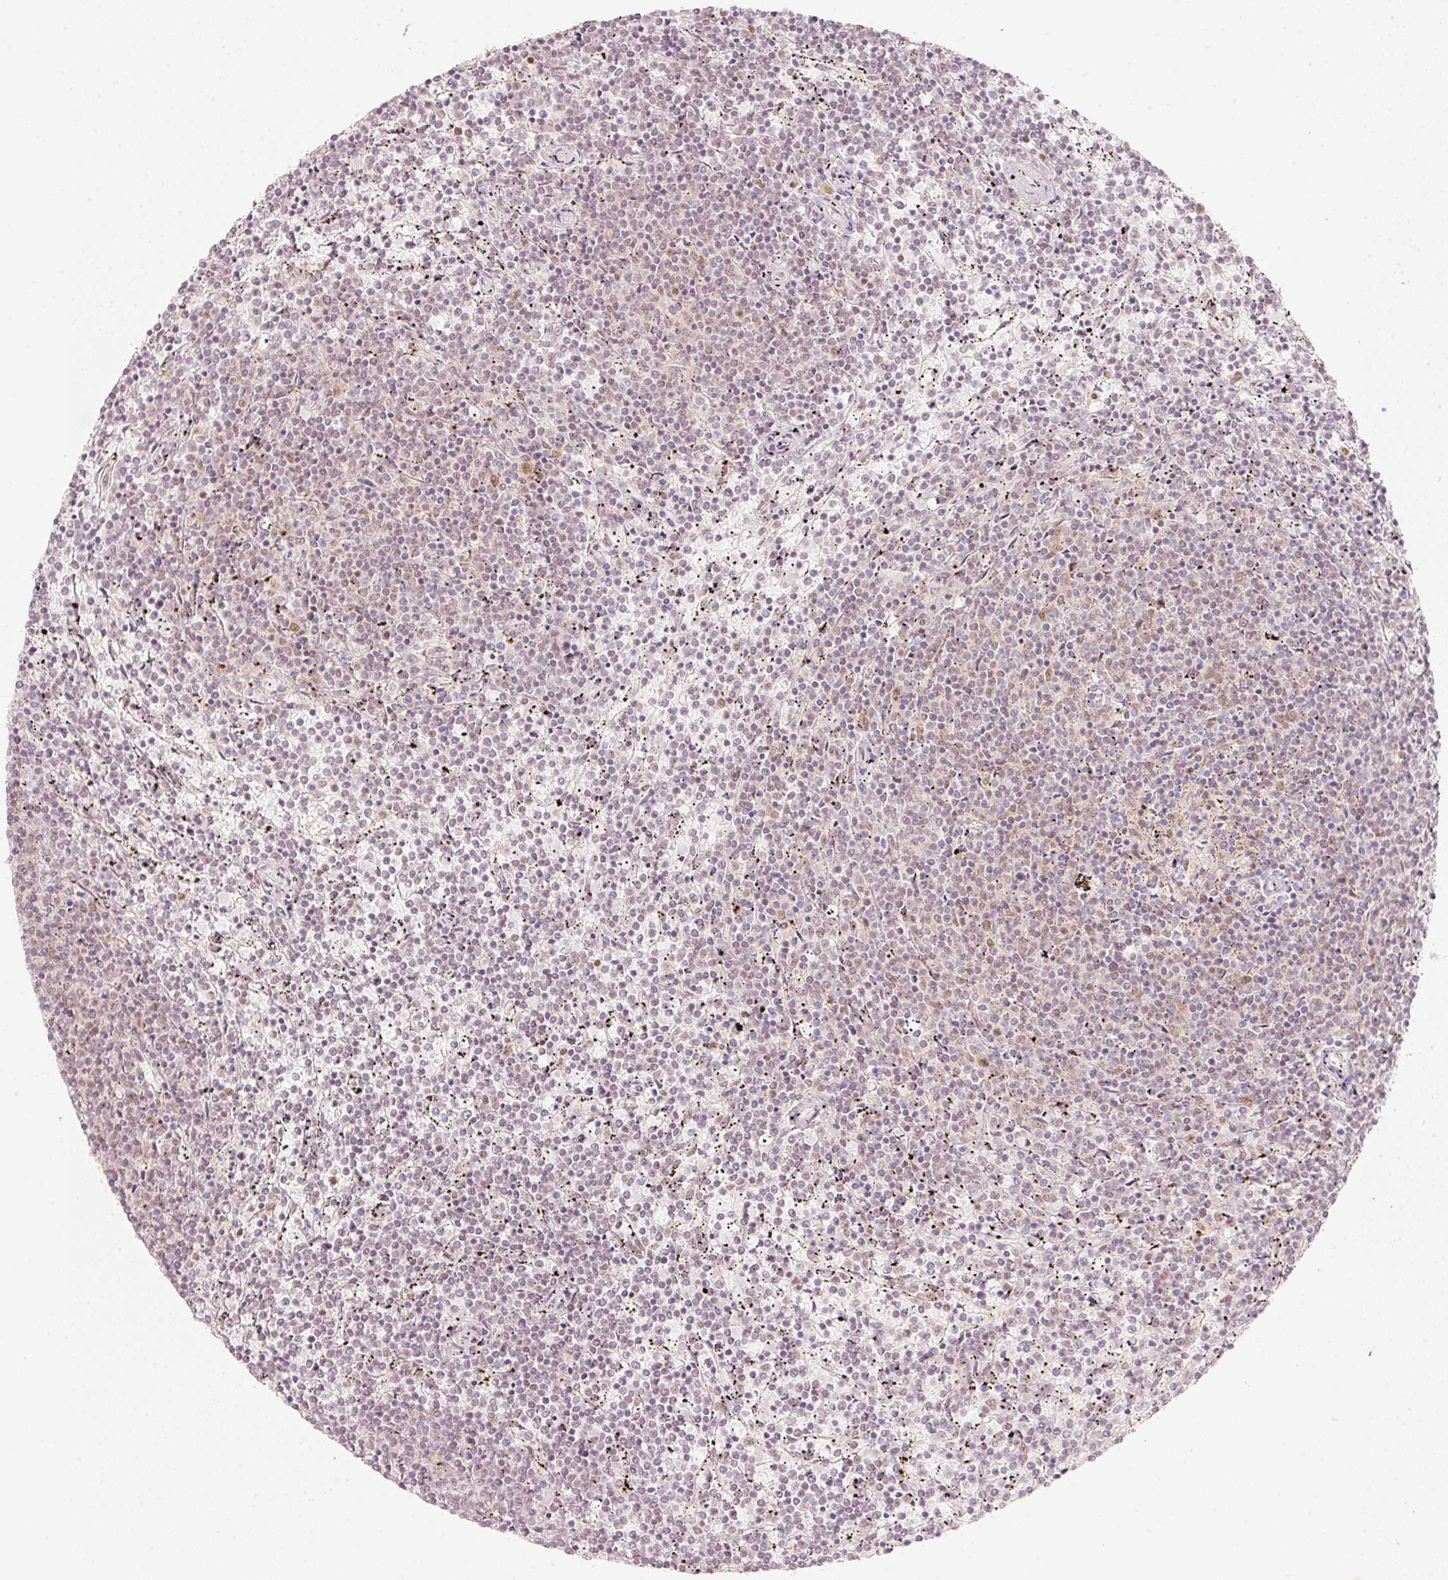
{"staining": {"intensity": "negative", "quantity": "none", "location": "none"}, "tissue": "lymphoma", "cell_type": "Tumor cells", "image_type": "cancer", "snomed": [{"axis": "morphology", "description": "Malignant lymphoma, non-Hodgkin's type, Low grade"}, {"axis": "topography", "description": "Spleen"}], "caption": "This is an immunohistochemistry (IHC) histopathology image of low-grade malignant lymphoma, non-Hodgkin's type. There is no staining in tumor cells.", "gene": "PPP1R10", "patient": {"sex": "female", "age": 50}}